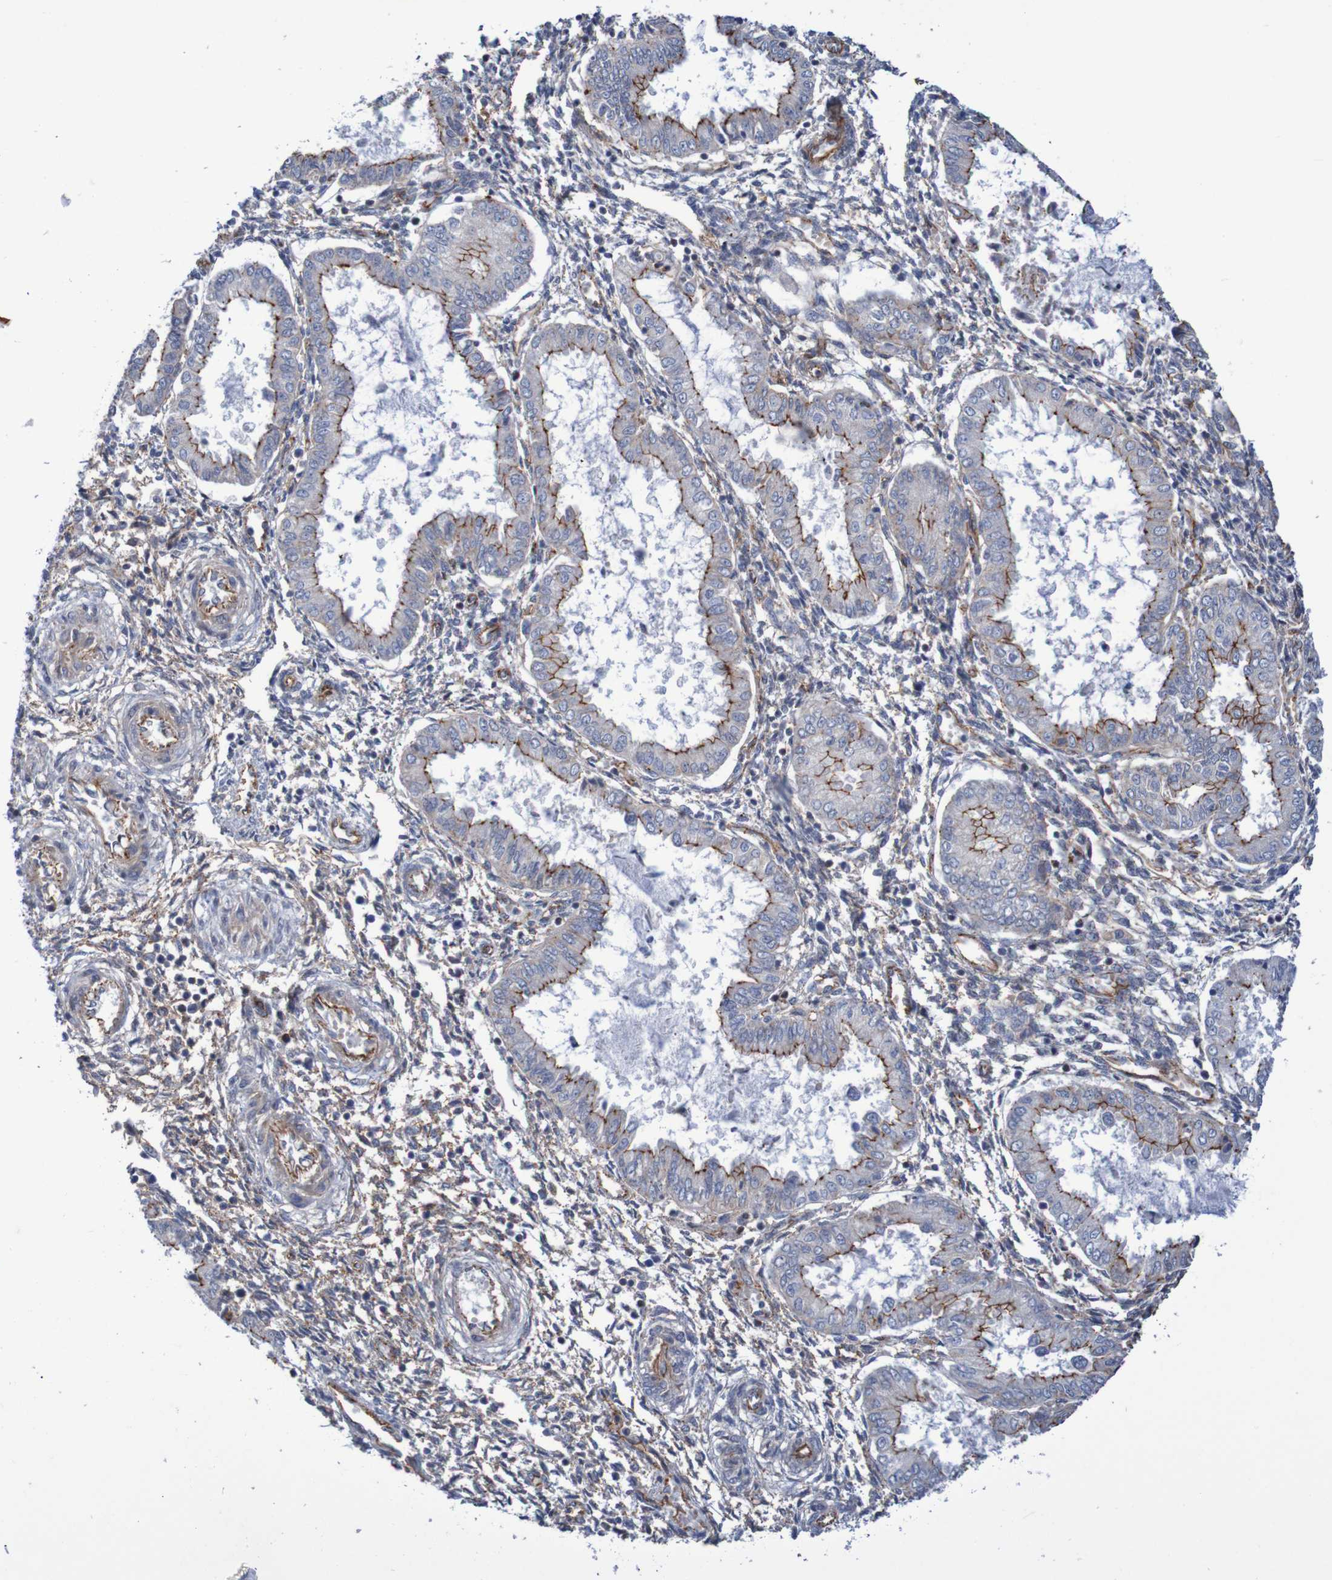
{"staining": {"intensity": "weak", "quantity": "25%-75%", "location": "cytoplasmic/membranous"}, "tissue": "endometrium", "cell_type": "Cells in endometrial stroma", "image_type": "normal", "snomed": [{"axis": "morphology", "description": "Normal tissue, NOS"}, {"axis": "topography", "description": "Endometrium"}], "caption": "Endometrium stained for a protein exhibits weak cytoplasmic/membranous positivity in cells in endometrial stroma. The staining is performed using DAB brown chromogen to label protein expression. The nuclei are counter-stained blue using hematoxylin.", "gene": "NECTIN2", "patient": {"sex": "female", "age": 33}}